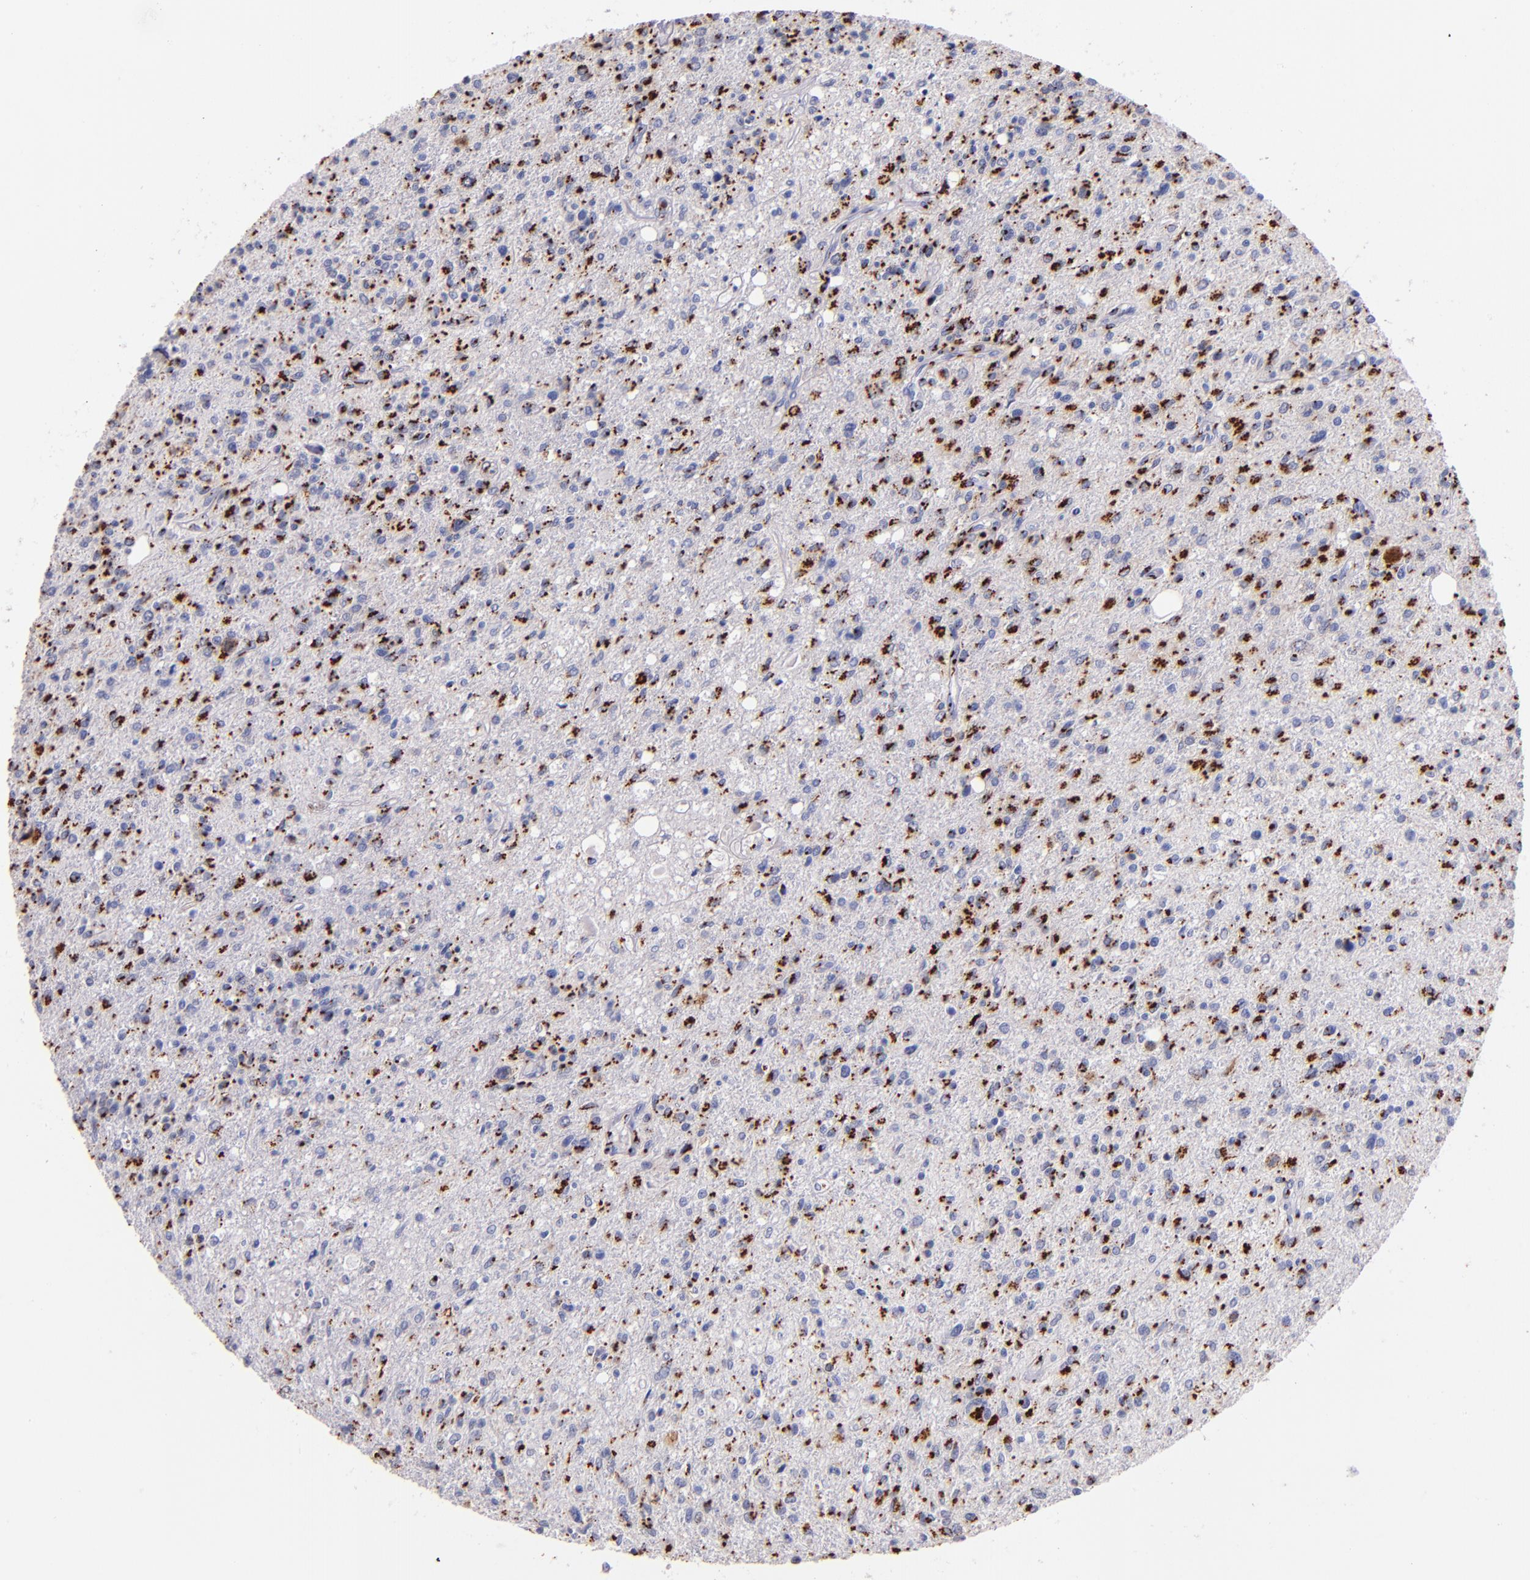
{"staining": {"intensity": "strong", "quantity": "25%-75%", "location": "cytoplasmic/membranous"}, "tissue": "glioma", "cell_type": "Tumor cells", "image_type": "cancer", "snomed": [{"axis": "morphology", "description": "Glioma, malignant, High grade"}, {"axis": "topography", "description": "Cerebral cortex"}], "caption": "High-magnification brightfield microscopy of glioma stained with DAB (brown) and counterstained with hematoxylin (blue). tumor cells exhibit strong cytoplasmic/membranous positivity is seen in approximately25%-75% of cells. The protein is stained brown, and the nuclei are stained in blue (DAB IHC with brightfield microscopy, high magnification).", "gene": "GOLIM4", "patient": {"sex": "male", "age": 76}}